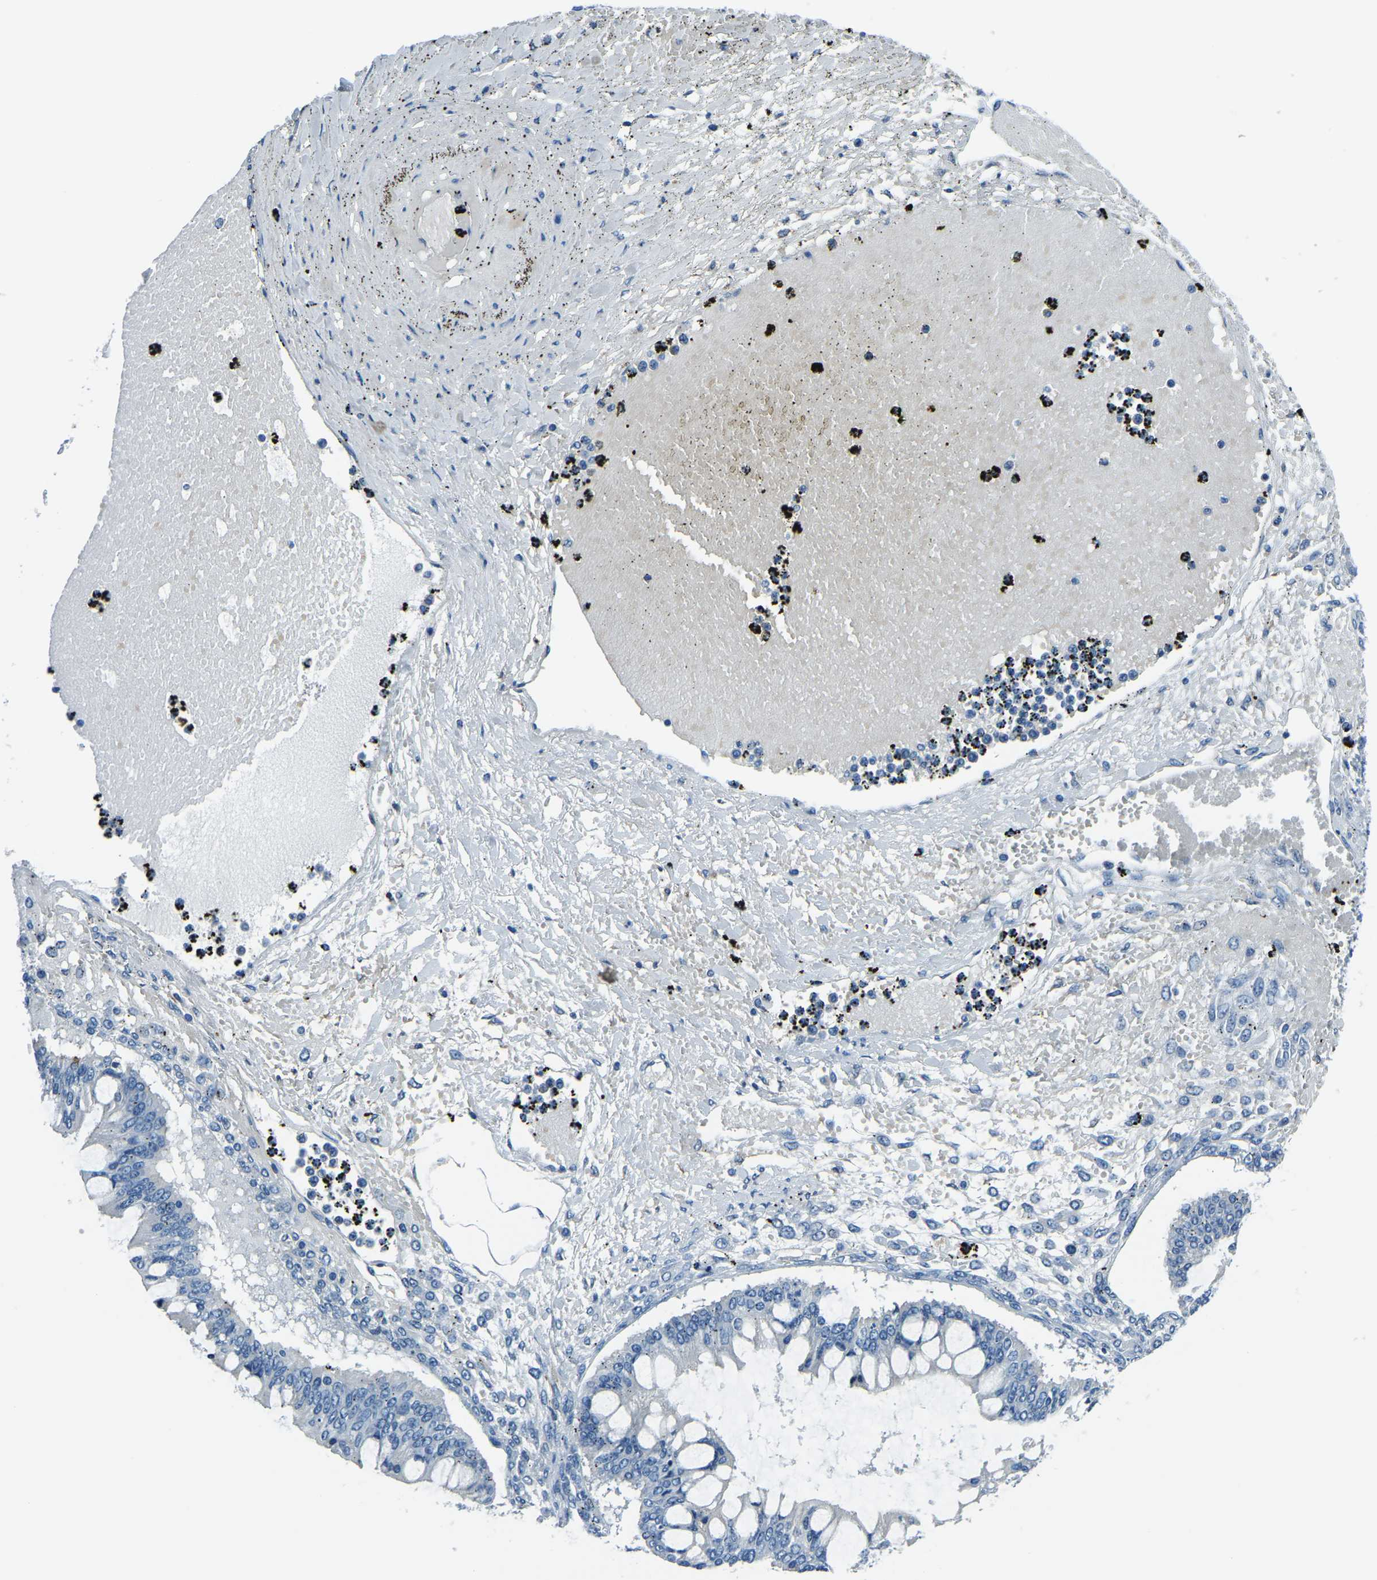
{"staining": {"intensity": "negative", "quantity": "none", "location": "none"}, "tissue": "ovarian cancer", "cell_type": "Tumor cells", "image_type": "cancer", "snomed": [{"axis": "morphology", "description": "Cystadenocarcinoma, mucinous, NOS"}, {"axis": "topography", "description": "Ovary"}], "caption": "There is no significant staining in tumor cells of ovarian cancer (mucinous cystadenocarcinoma).", "gene": "RRP1", "patient": {"sex": "female", "age": 73}}